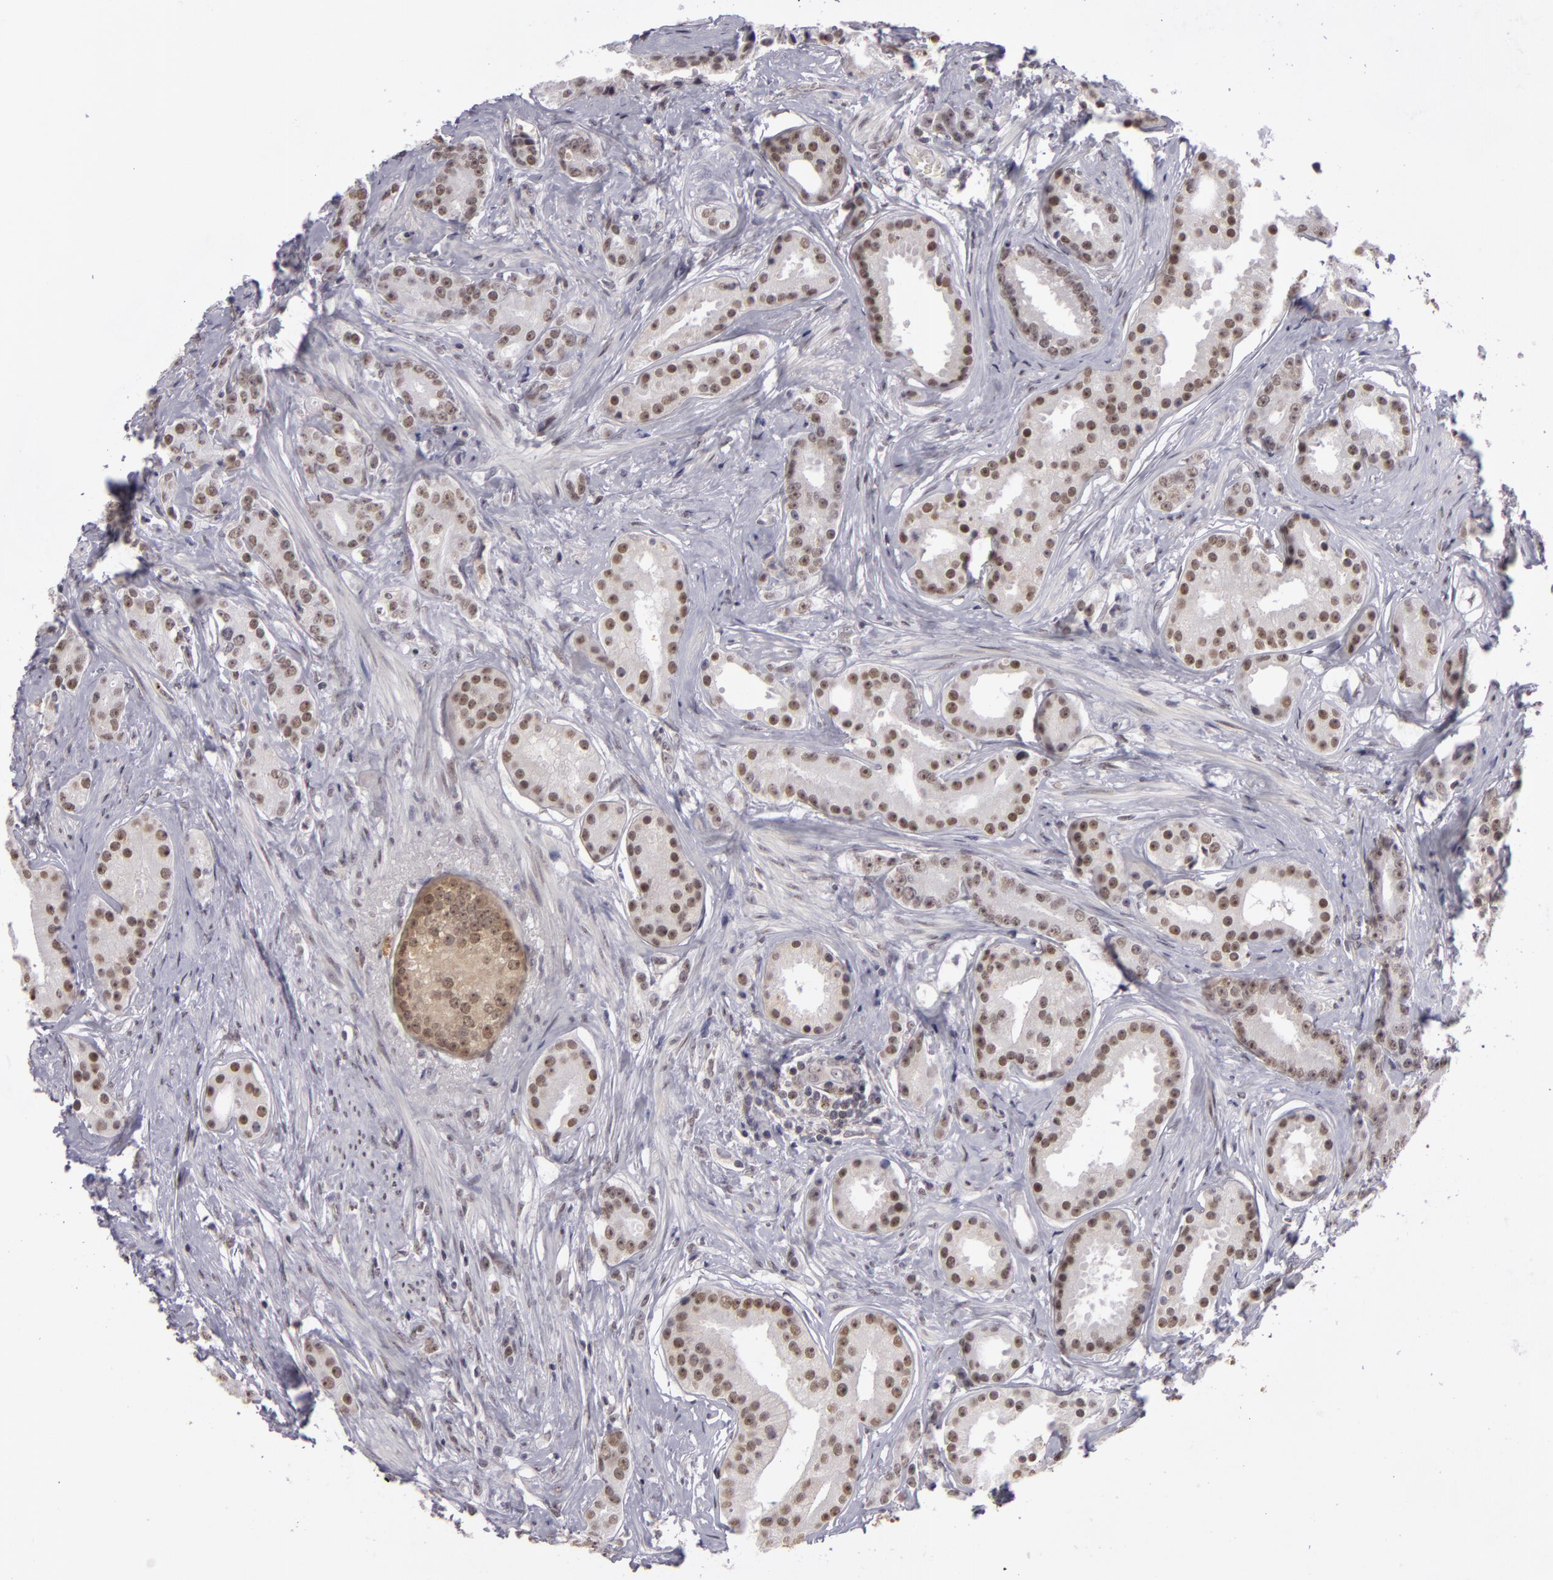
{"staining": {"intensity": "weak", "quantity": "25%-75%", "location": "nuclear"}, "tissue": "prostate cancer", "cell_type": "Tumor cells", "image_type": "cancer", "snomed": [{"axis": "morphology", "description": "Adenocarcinoma, Medium grade"}, {"axis": "topography", "description": "Prostate"}], "caption": "Weak nuclear positivity is present in approximately 25%-75% of tumor cells in prostate cancer (medium-grade adenocarcinoma).", "gene": "RRP7A", "patient": {"sex": "male", "age": 59}}